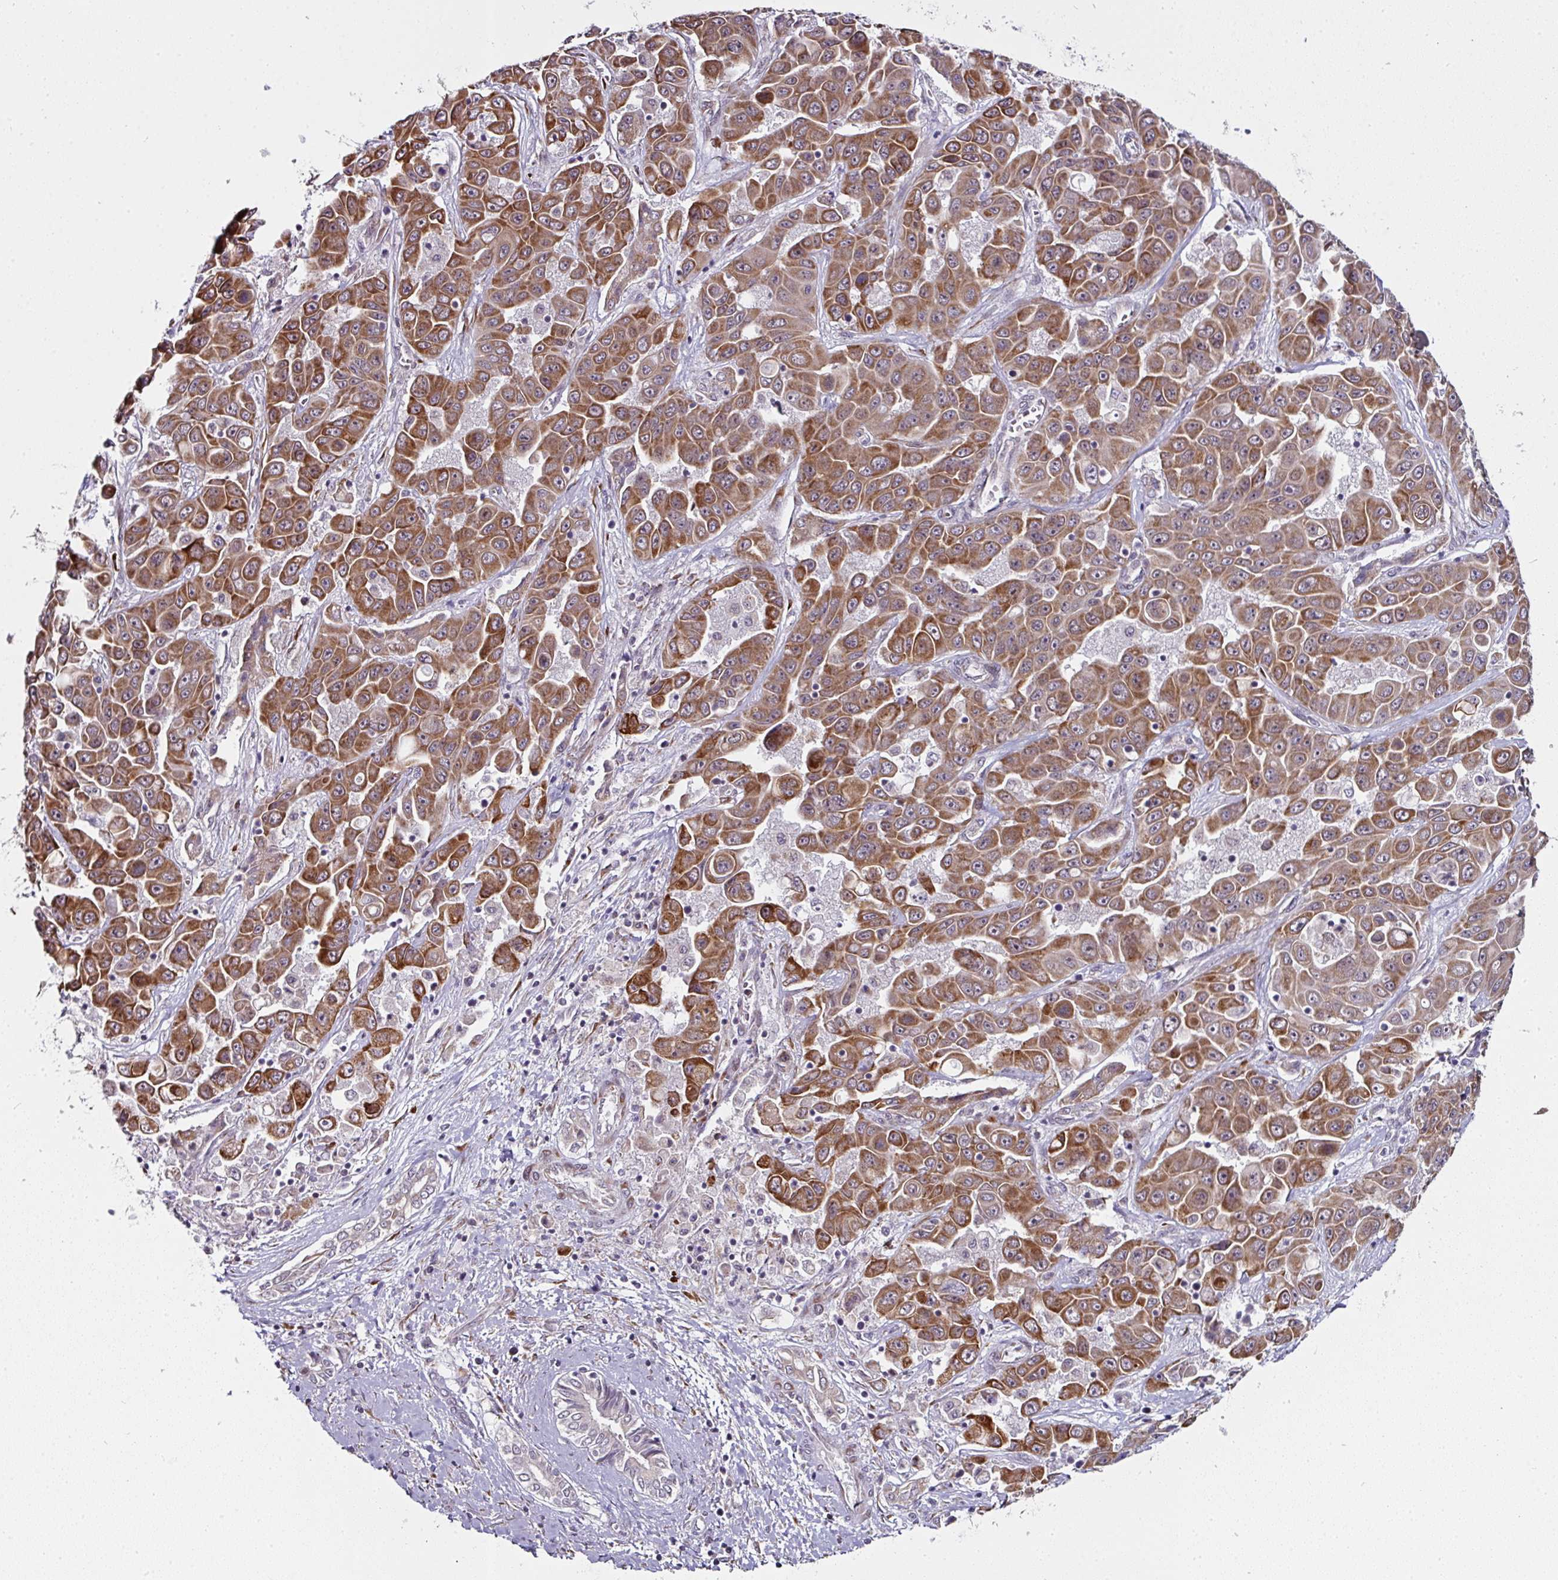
{"staining": {"intensity": "moderate", "quantity": ">75%", "location": "cytoplasmic/membranous"}, "tissue": "liver cancer", "cell_type": "Tumor cells", "image_type": "cancer", "snomed": [{"axis": "morphology", "description": "Cholangiocarcinoma"}, {"axis": "topography", "description": "Liver"}], "caption": "Tumor cells reveal moderate cytoplasmic/membranous staining in approximately >75% of cells in liver cancer.", "gene": "APOLD1", "patient": {"sex": "female", "age": 52}}